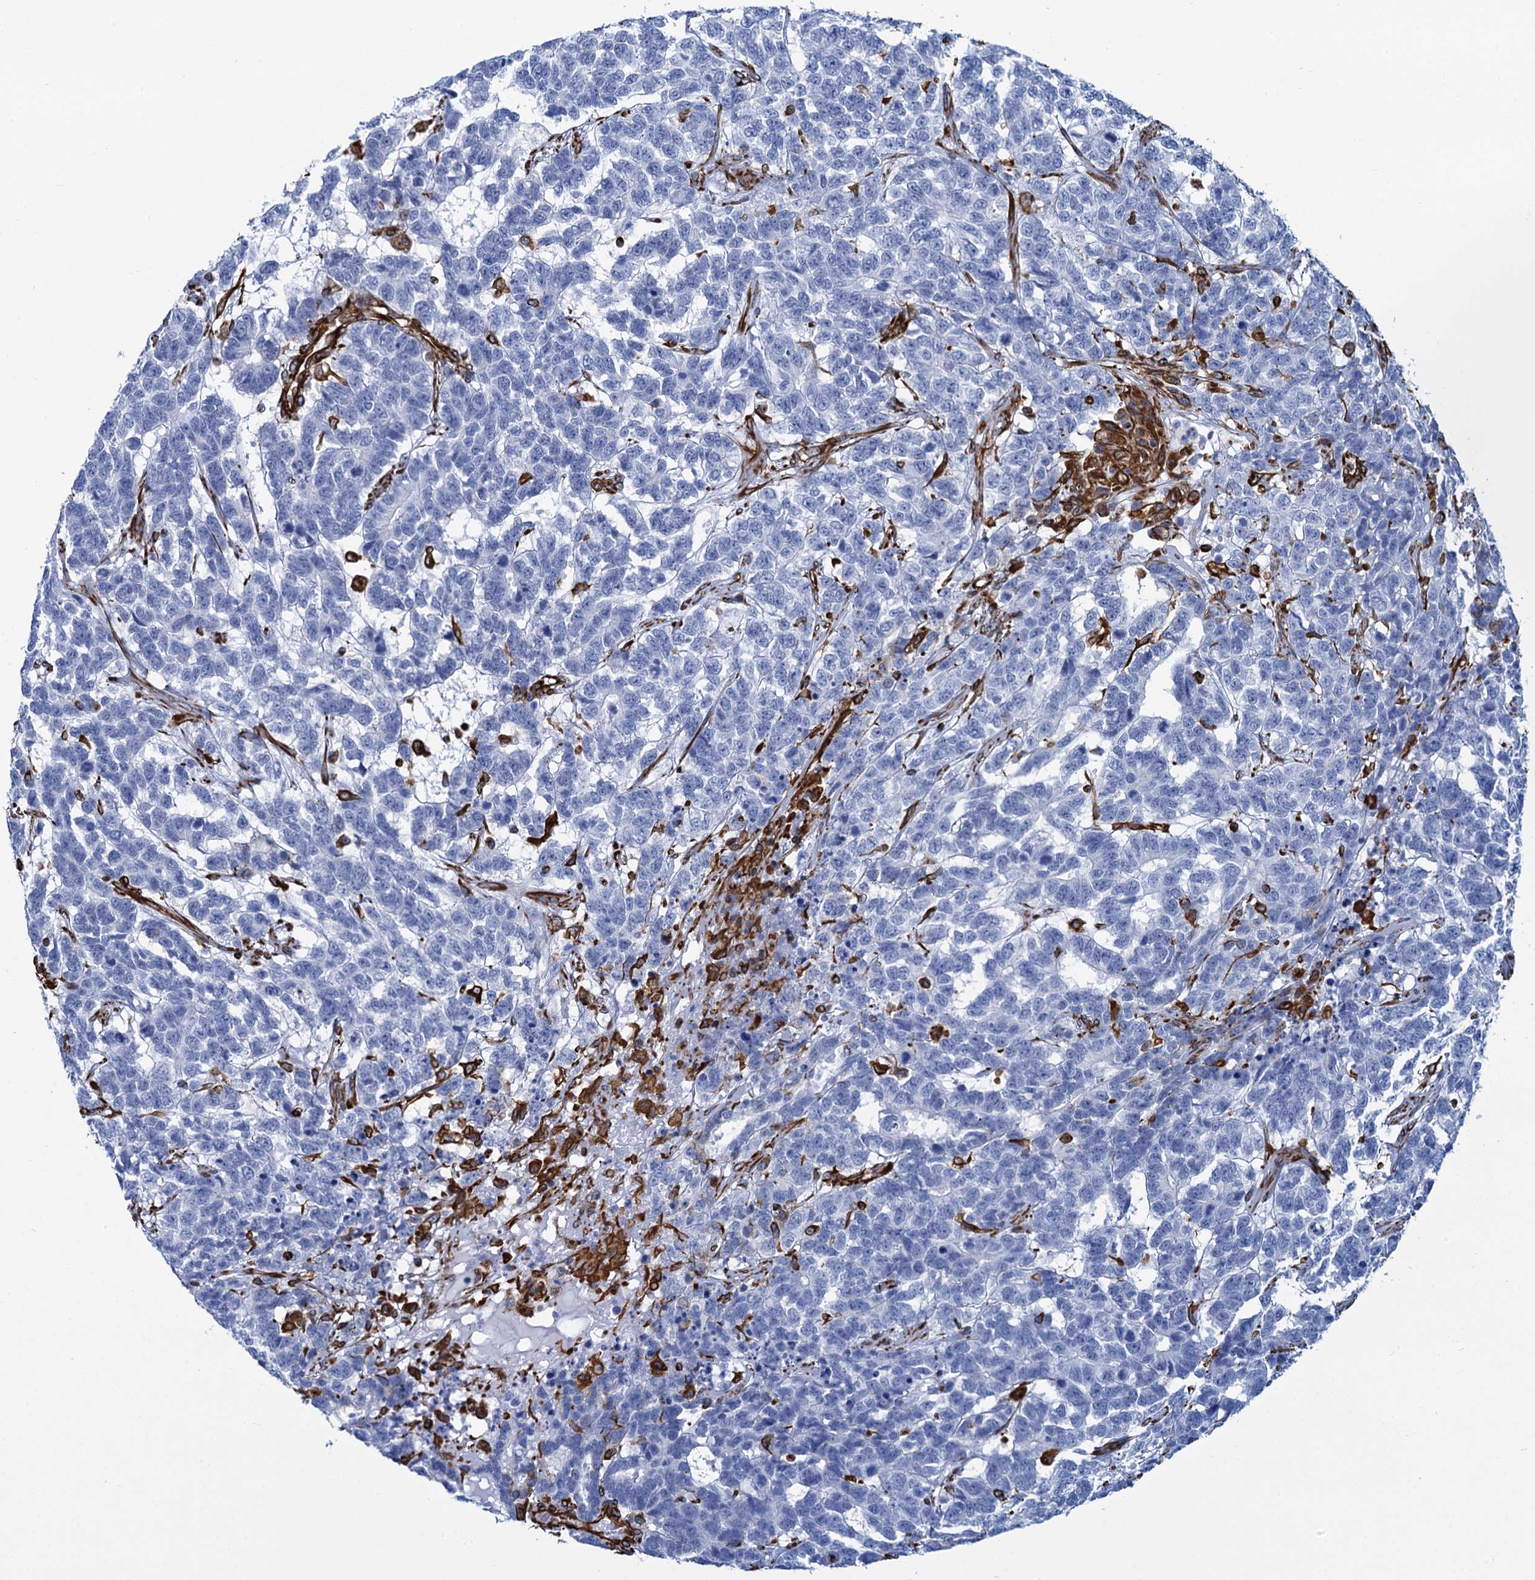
{"staining": {"intensity": "negative", "quantity": "none", "location": "none"}, "tissue": "testis cancer", "cell_type": "Tumor cells", "image_type": "cancer", "snomed": [{"axis": "morphology", "description": "Carcinoma, Embryonal, NOS"}, {"axis": "topography", "description": "Testis"}], "caption": "Histopathology image shows no protein staining in tumor cells of testis cancer (embryonal carcinoma) tissue. (DAB (3,3'-diaminobenzidine) immunohistochemistry, high magnification).", "gene": "PGM2", "patient": {"sex": "male", "age": 26}}